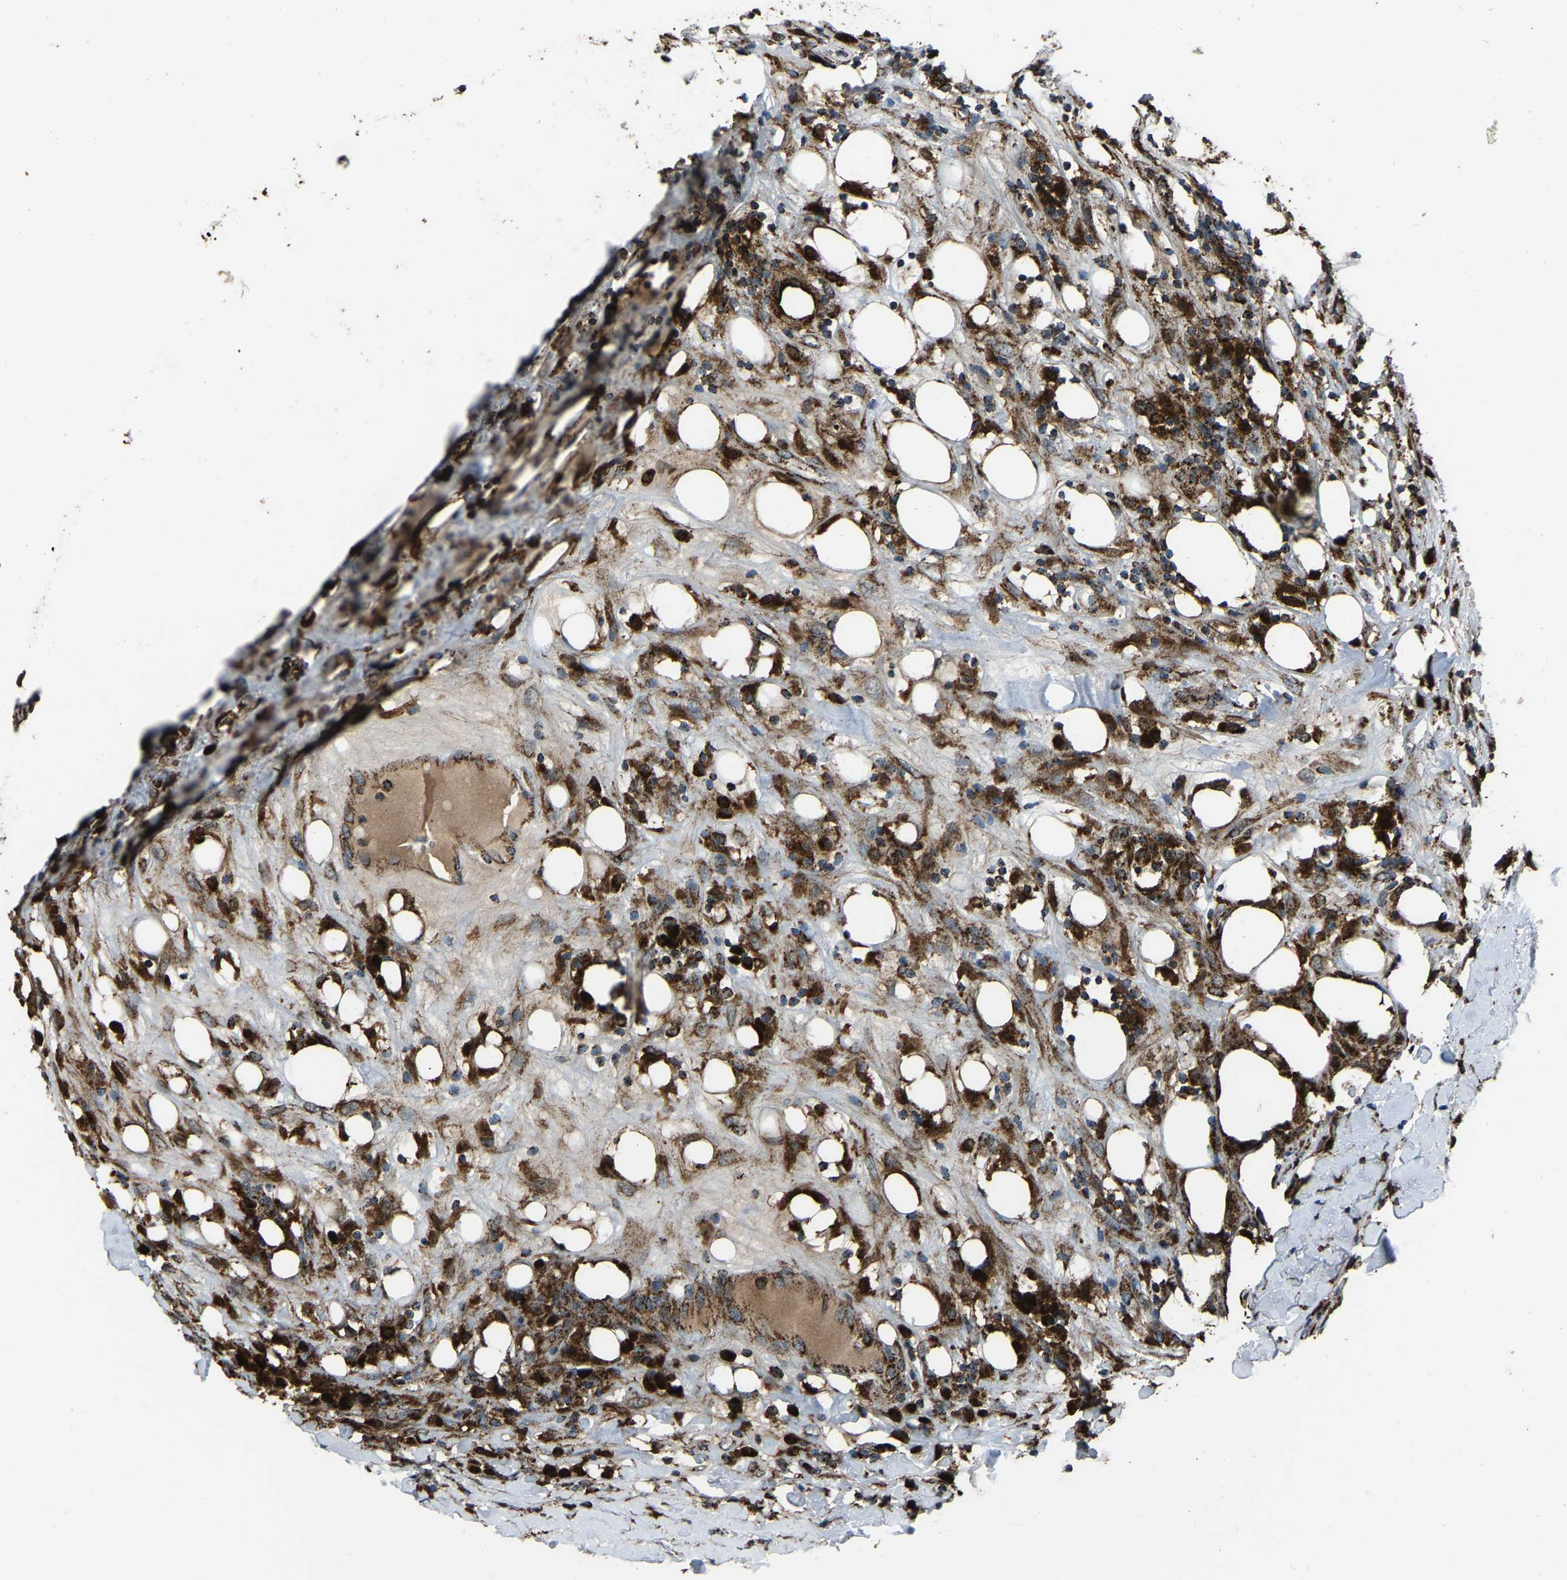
{"staining": {"intensity": "strong", "quantity": ">75%", "location": "cytoplasmic/membranous"}, "tissue": "breast cancer", "cell_type": "Tumor cells", "image_type": "cancer", "snomed": [{"axis": "morphology", "description": "Duct carcinoma"}, {"axis": "topography", "description": "Breast"}], "caption": "Breast cancer (intraductal carcinoma) tissue shows strong cytoplasmic/membranous staining in about >75% of tumor cells", "gene": "AKR1A1", "patient": {"sex": "female", "age": 37}}